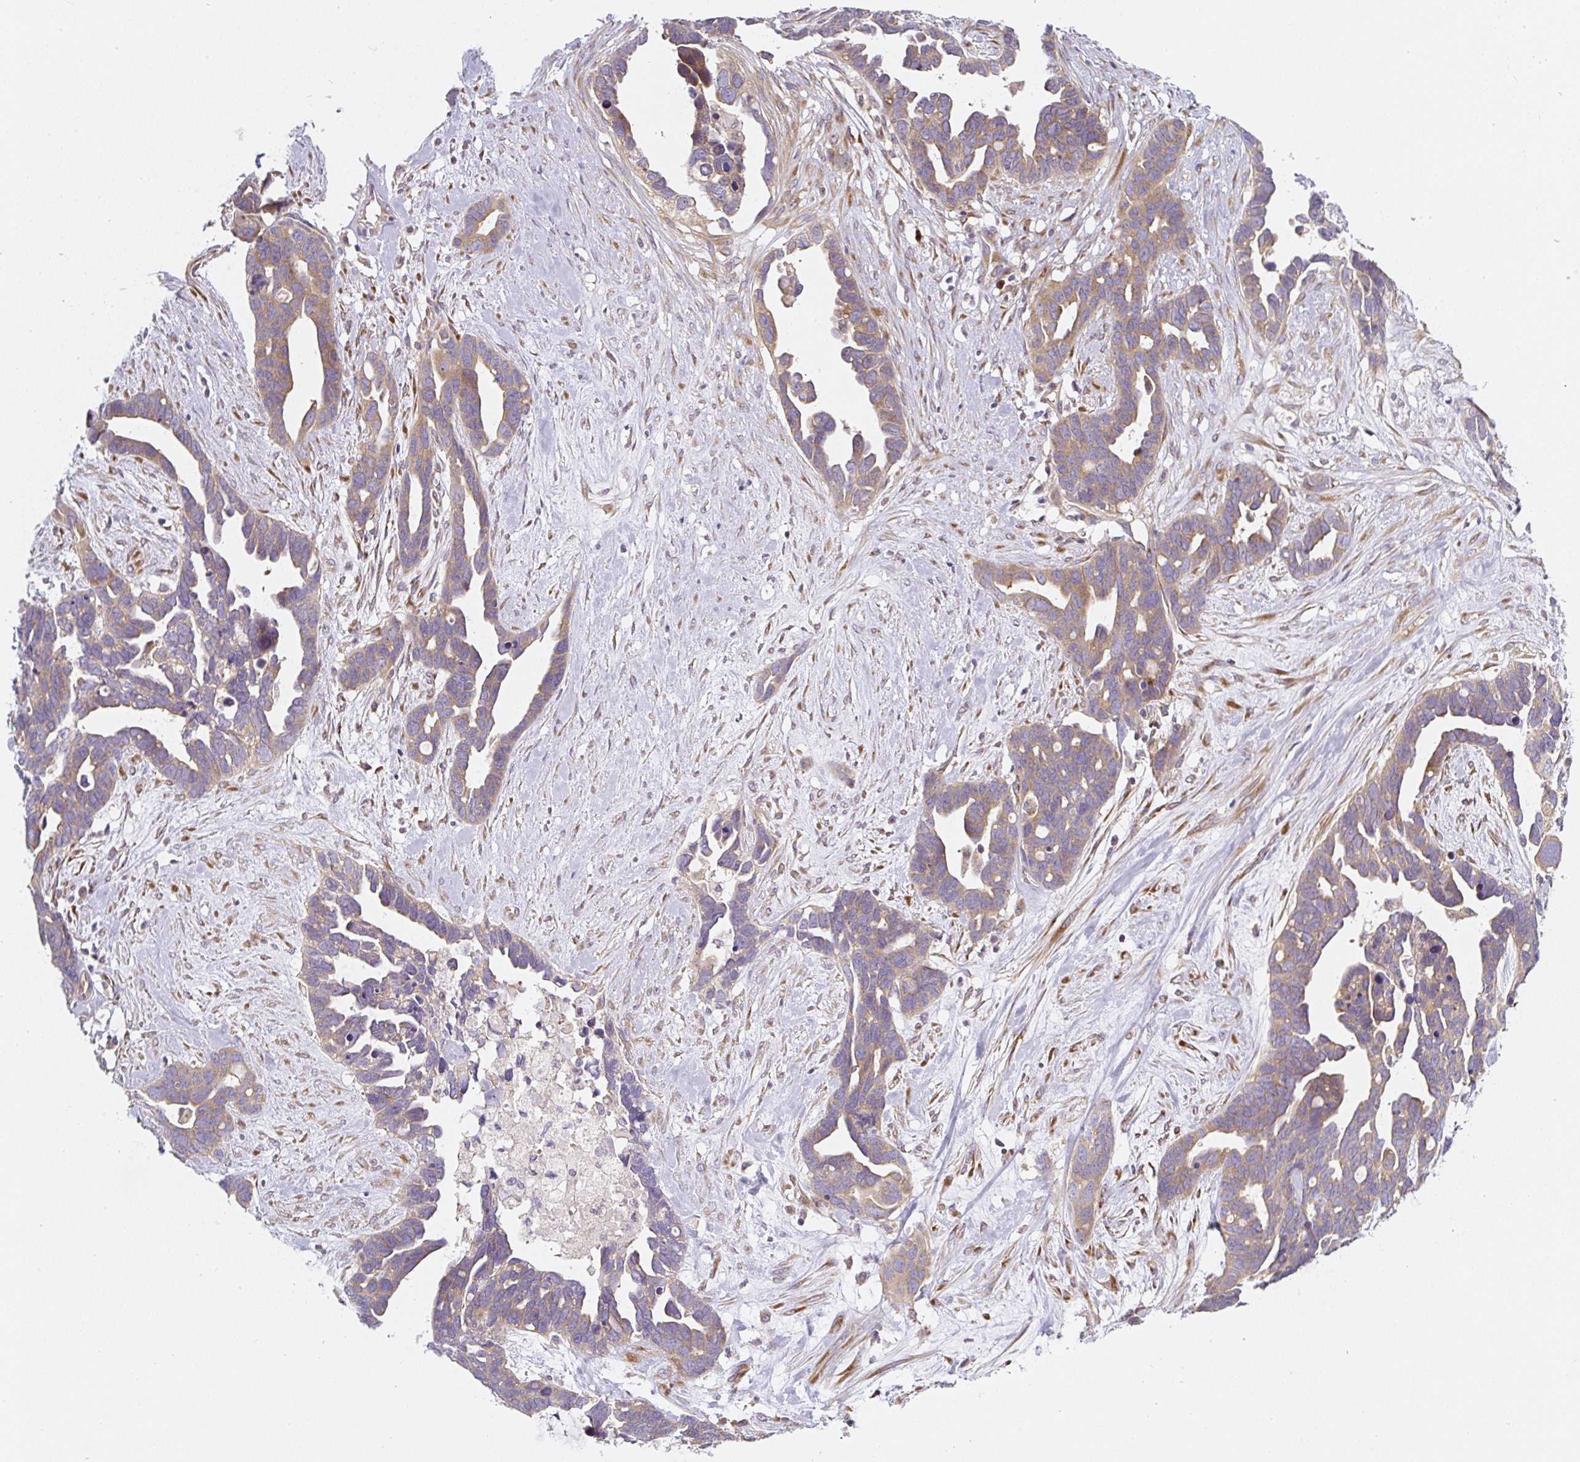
{"staining": {"intensity": "moderate", "quantity": ">75%", "location": "cytoplasmic/membranous"}, "tissue": "ovarian cancer", "cell_type": "Tumor cells", "image_type": "cancer", "snomed": [{"axis": "morphology", "description": "Cystadenocarcinoma, serous, NOS"}, {"axis": "topography", "description": "Ovary"}], "caption": "Protein staining of ovarian cancer (serous cystadenocarcinoma) tissue displays moderate cytoplasmic/membranous expression in about >75% of tumor cells. The staining was performed using DAB to visualize the protein expression in brown, while the nuclei were stained in blue with hematoxylin (Magnification: 20x).", "gene": "MLX", "patient": {"sex": "female", "age": 54}}